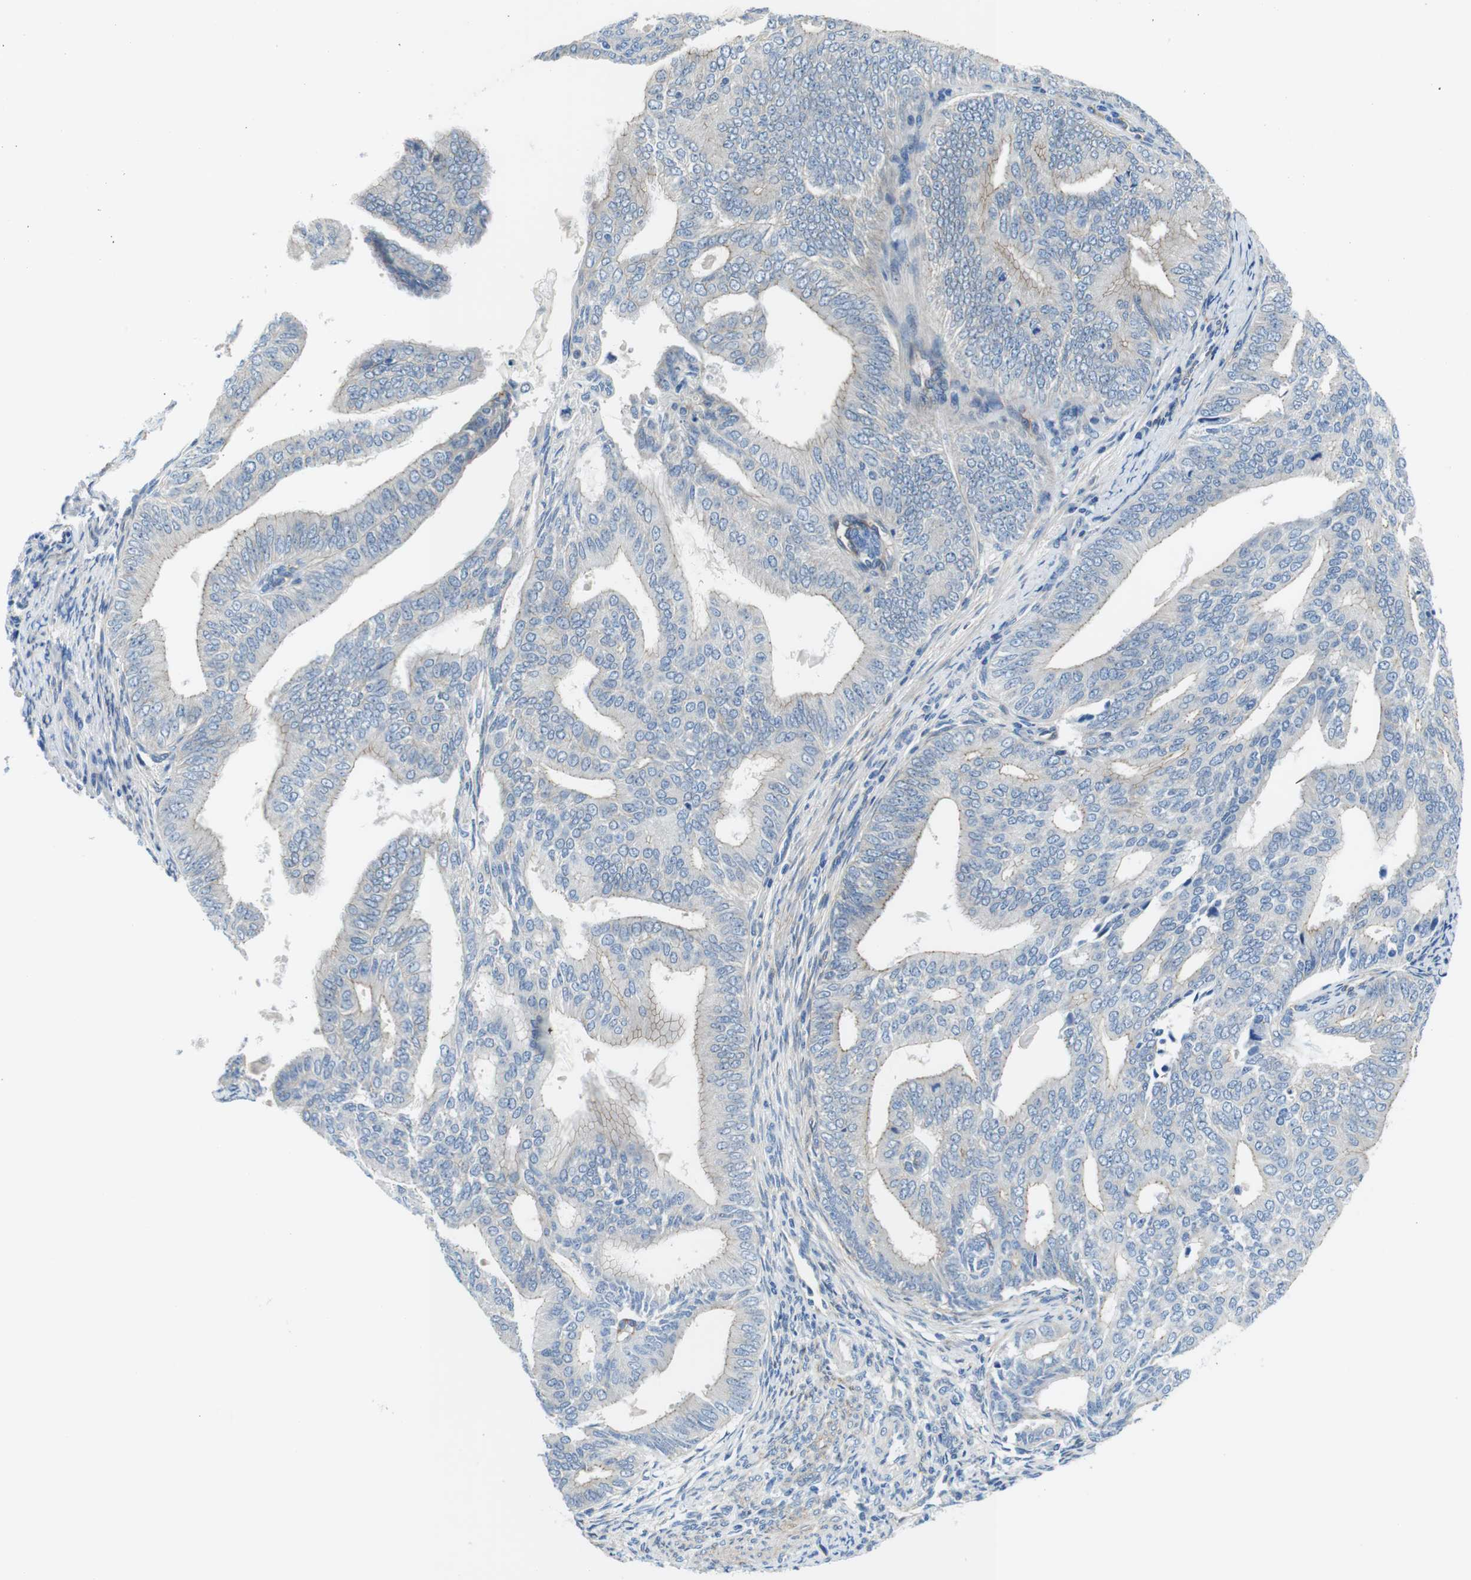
{"staining": {"intensity": "weak", "quantity": "<25%", "location": "cytoplasmic/membranous"}, "tissue": "endometrial cancer", "cell_type": "Tumor cells", "image_type": "cancer", "snomed": [{"axis": "morphology", "description": "Adenocarcinoma, NOS"}, {"axis": "topography", "description": "Endometrium"}], "caption": "Endometrial cancer was stained to show a protein in brown. There is no significant positivity in tumor cells. The staining was performed using DAB to visualize the protein expression in brown, while the nuclei were stained in blue with hematoxylin (Magnification: 20x).", "gene": "CDH8", "patient": {"sex": "female", "age": 58}}